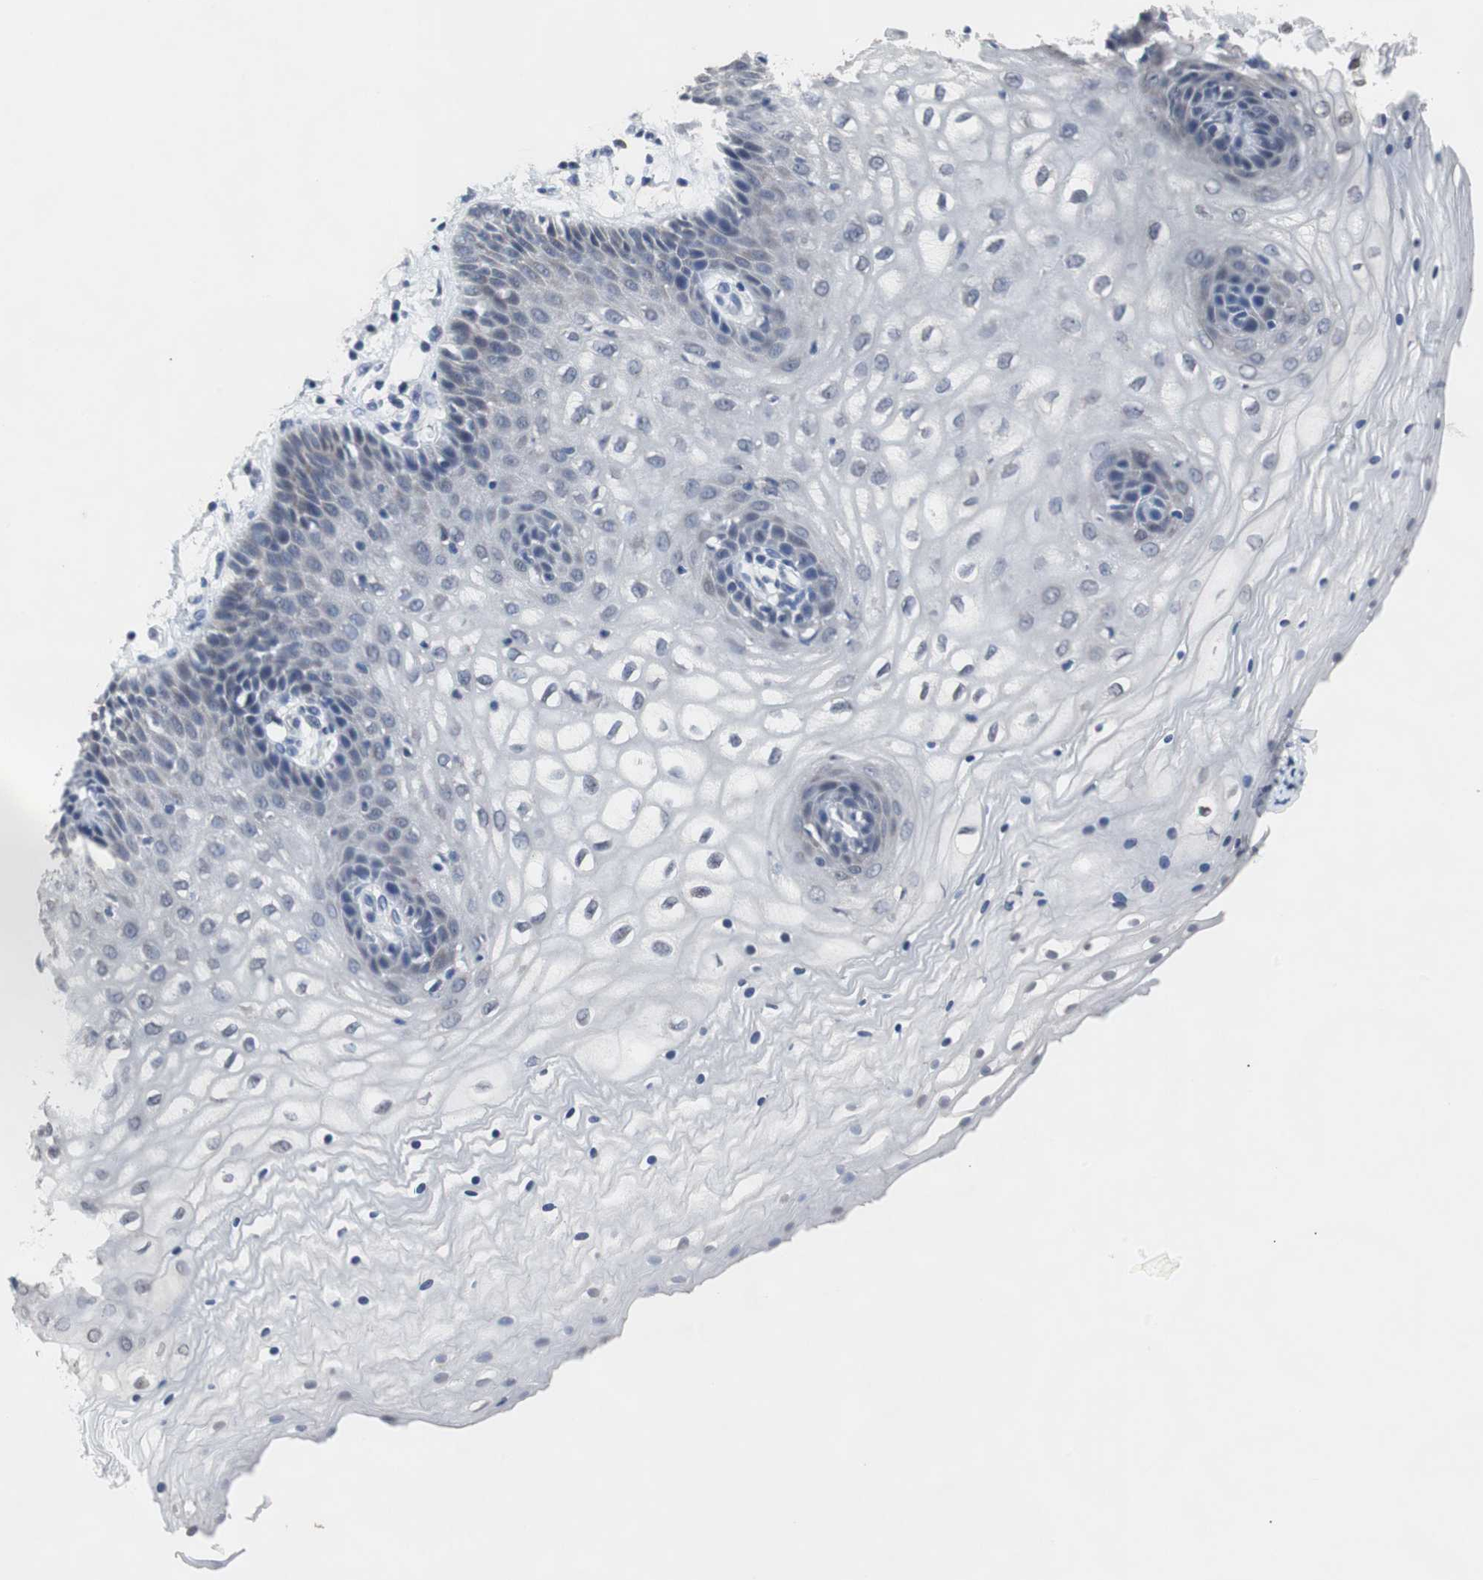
{"staining": {"intensity": "negative", "quantity": "none", "location": "none"}, "tissue": "vagina", "cell_type": "Squamous epithelial cells", "image_type": "normal", "snomed": [{"axis": "morphology", "description": "Normal tissue, NOS"}, {"axis": "topography", "description": "Vagina"}], "caption": "Immunohistochemistry (IHC) photomicrograph of normal human vagina stained for a protein (brown), which reveals no expression in squamous epithelial cells. Brightfield microscopy of immunohistochemistry (IHC) stained with DAB (3,3'-diaminobenzidine) (brown) and hematoxylin (blue), captured at high magnification.", "gene": "RBM47", "patient": {"sex": "female", "age": 34}}